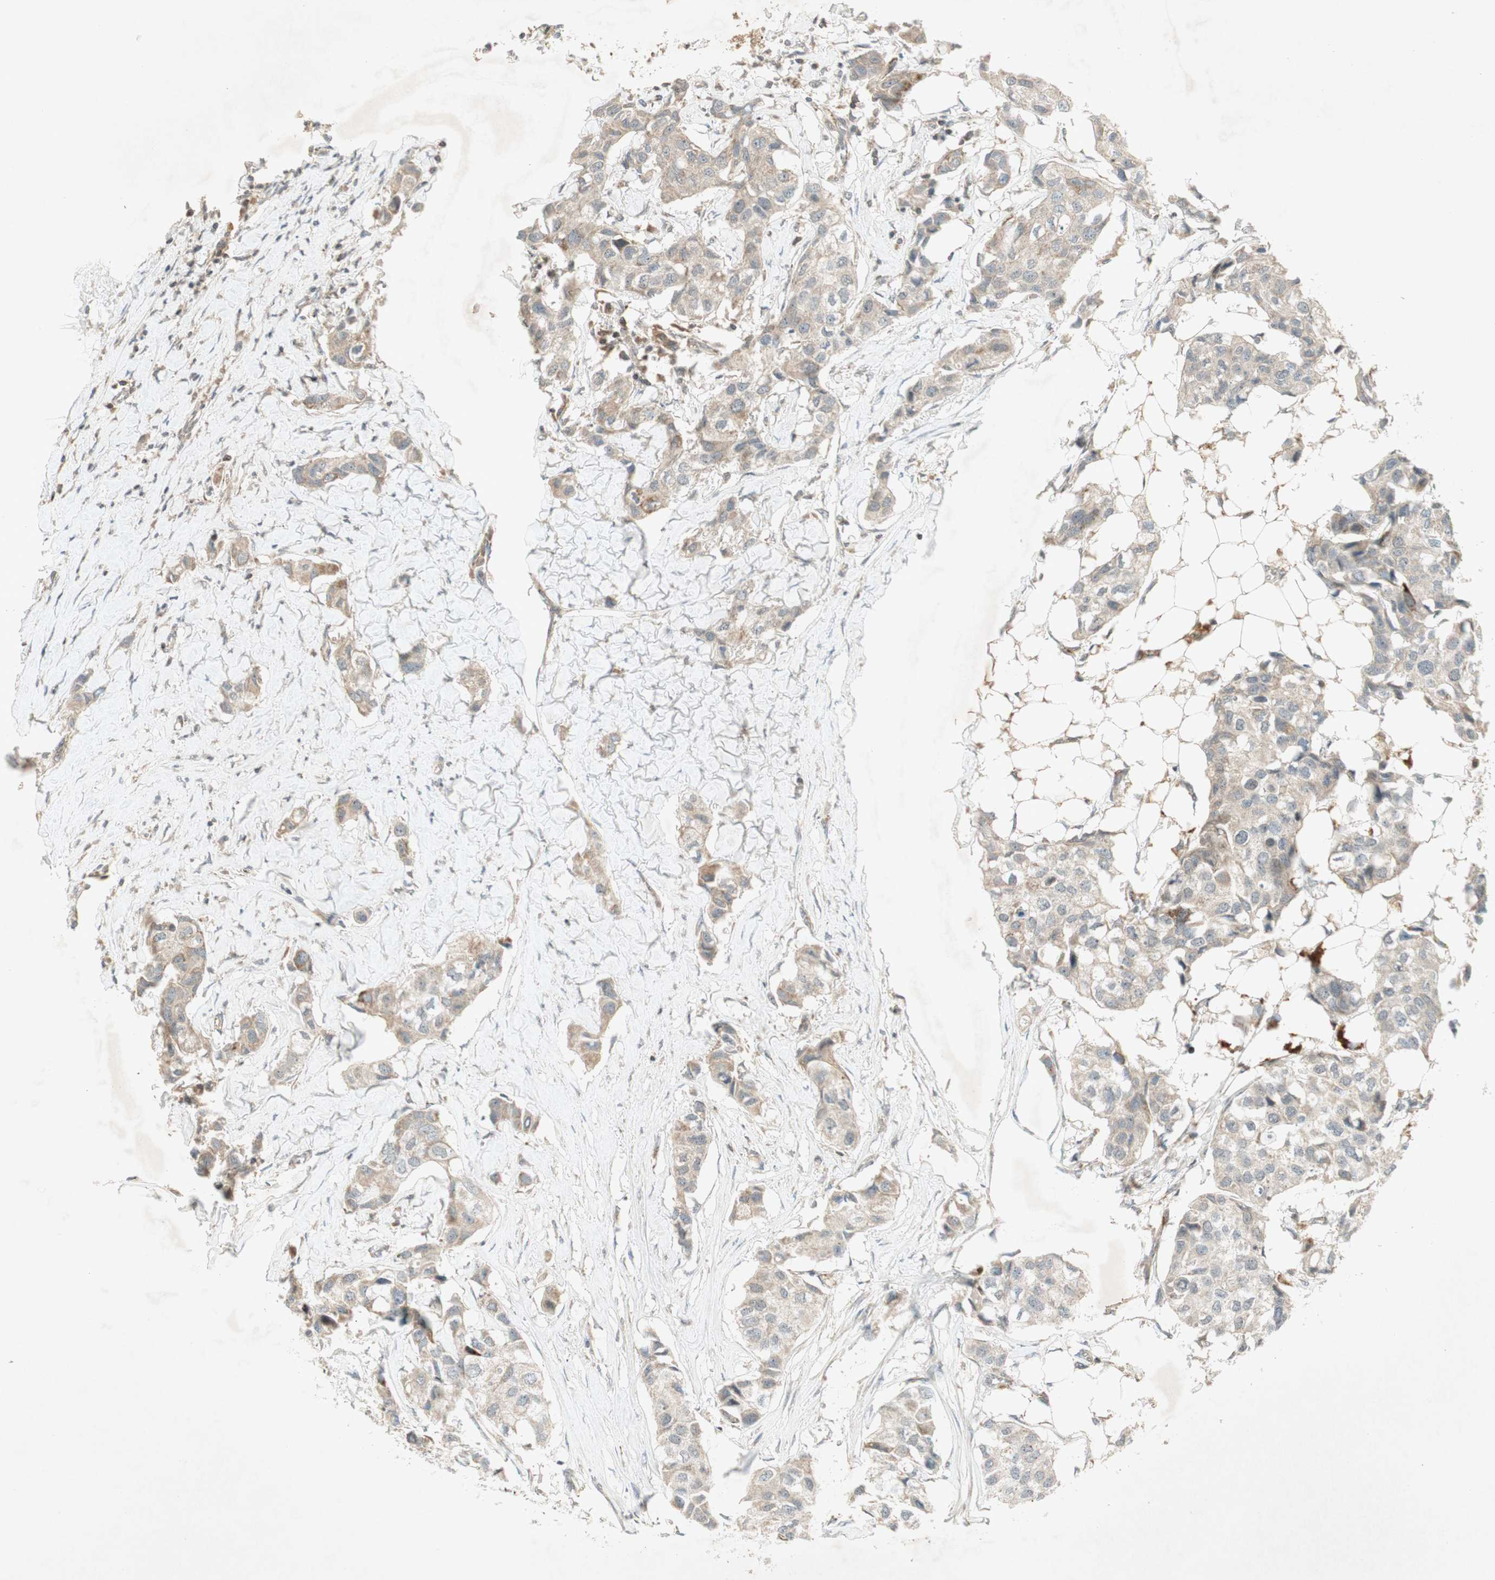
{"staining": {"intensity": "weak", "quantity": ">75%", "location": "cytoplasmic/membranous"}, "tissue": "breast cancer", "cell_type": "Tumor cells", "image_type": "cancer", "snomed": [{"axis": "morphology", "description": "Duct carcinoma"}, {"axis": "topography", "description": "Breast"}], "caption": "Immunohistochemical staining of intraductal carcinoma (breast) displays low levels of weak cytoplasmic/membranous positivity in approximately >75% of tumor cells. The protein of interest is stained brown, and the nuclei are stained in blue (DAB IHC with brightfield microscopy, high magnification).", "gene": "USP2", "patient": {"sex": "female", "age": 80}}